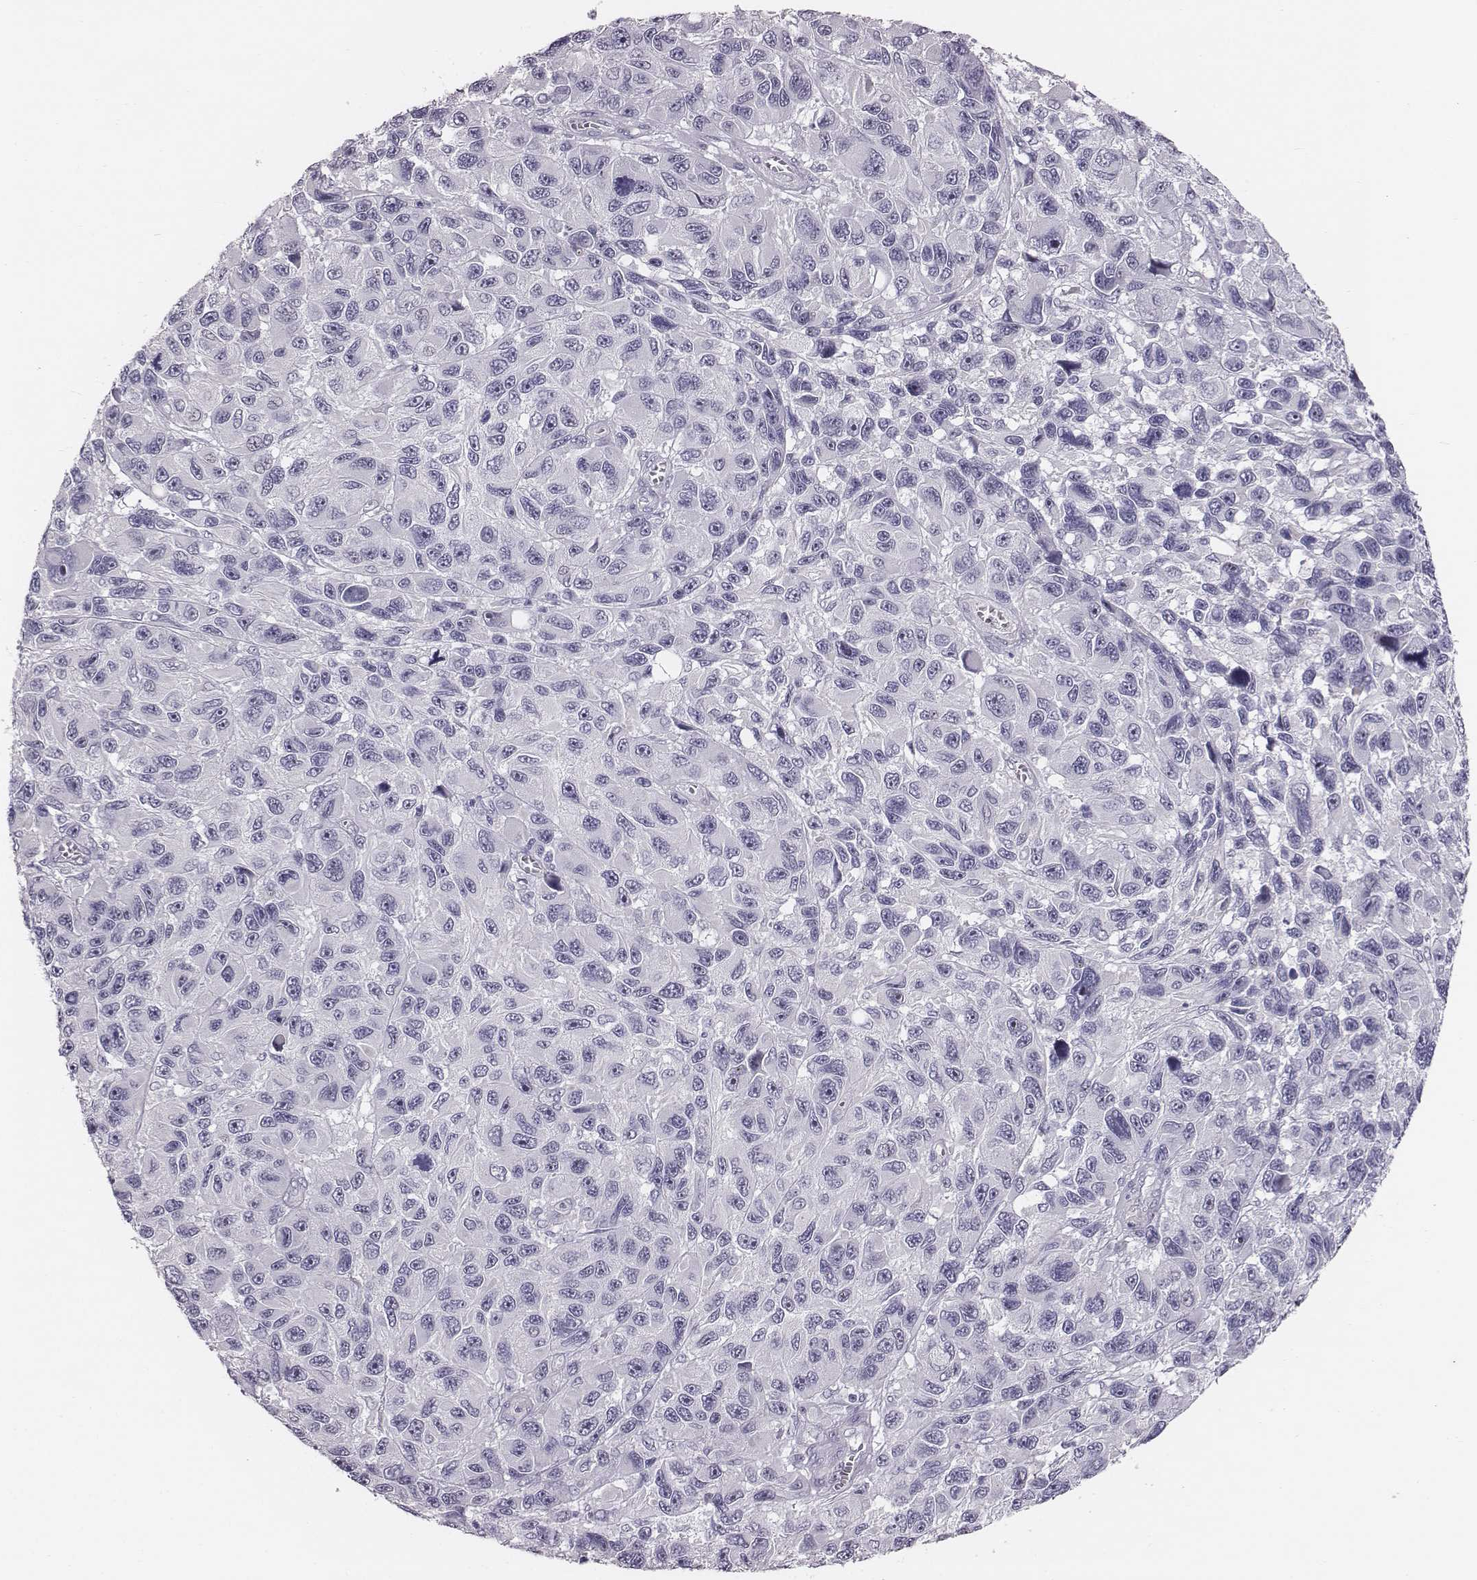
{"staining": {"intensity": "negative", "quantity": "none", "location": "none"}, "tissue": "melanoma", "cell_type": "Tumor cells", "image_type": "cancer", "snomed": [{"axis": "morphology", "description": "Malignant melanoma, NOS"}, {"axis": "topography", "description": "Skin"}], "caption": "The photomicrograph reveals no significant expression in tumor cells of malignant melanoma.", "gene": "CACNG4", "patient": {"sex": "male", "age": 53}}